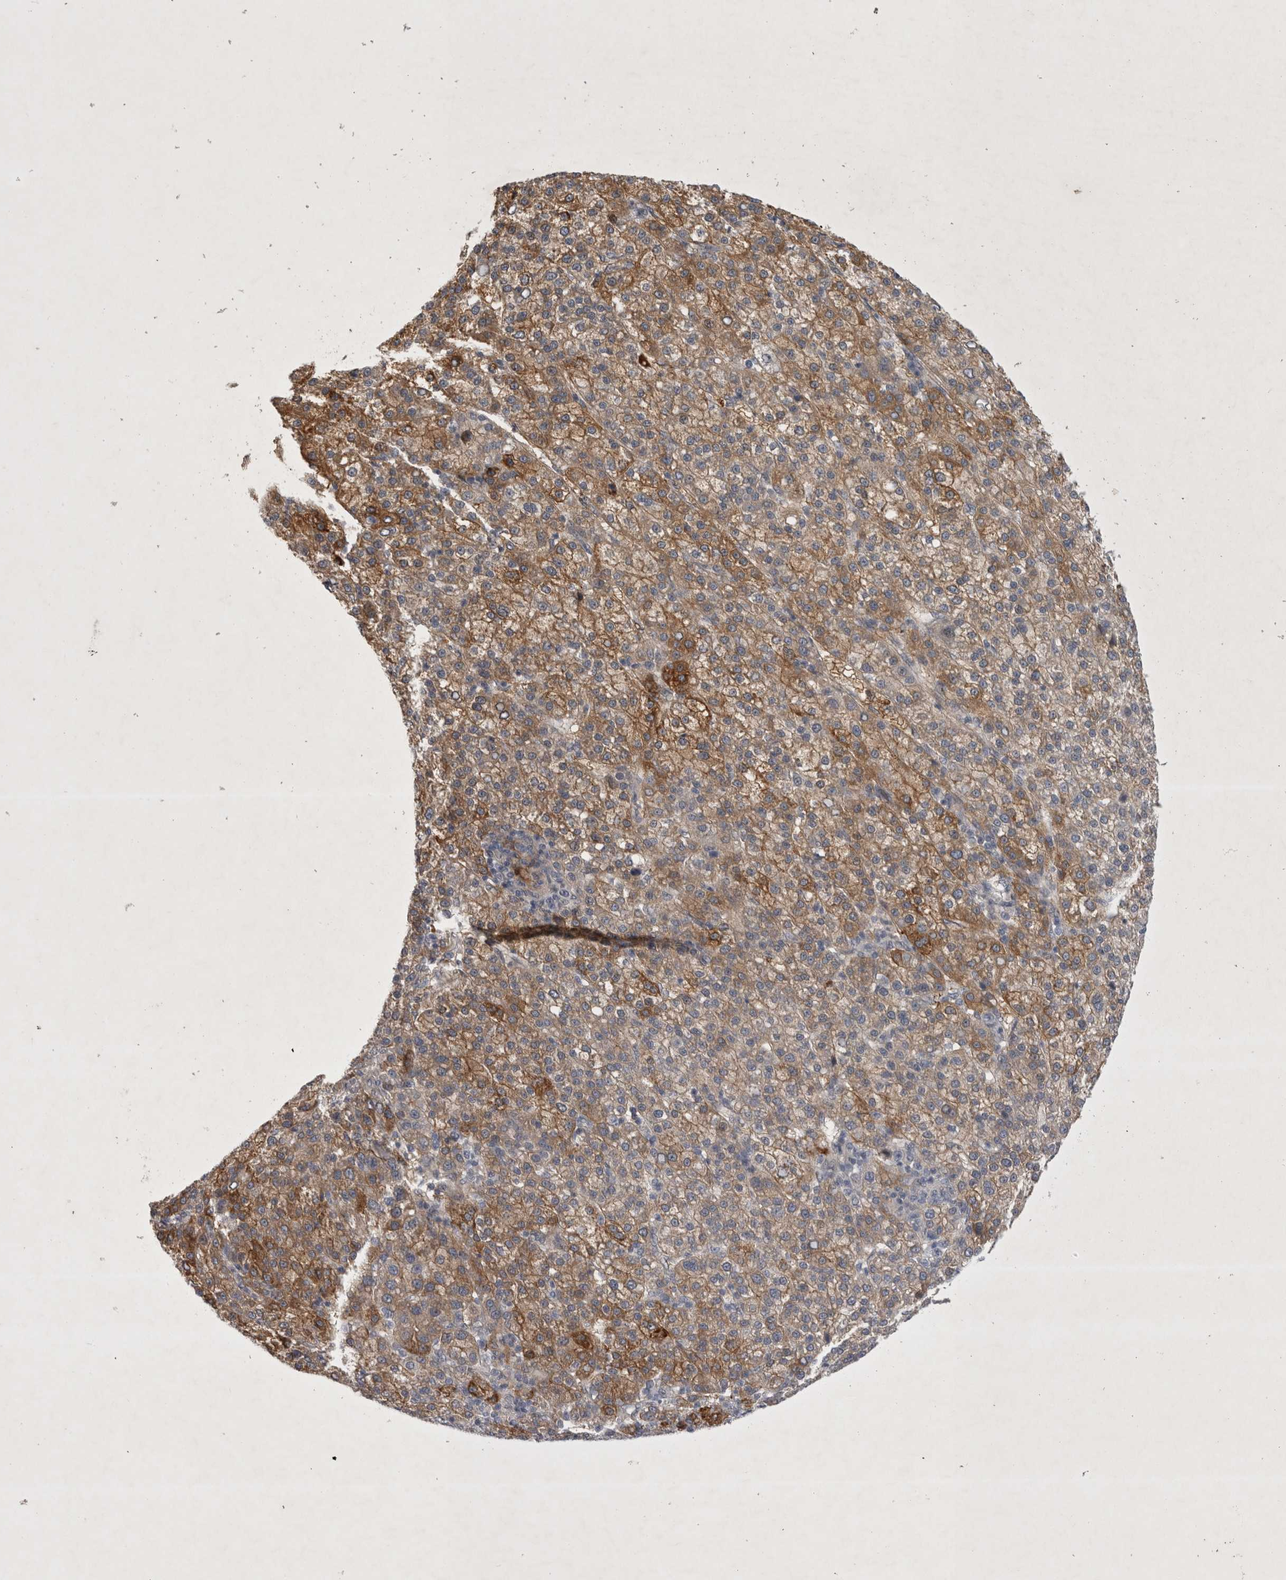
{"staining": {"intensity": "moderate", "quantity": ">75%", "location": "cytoplasmic/membranous"}, "tissue": "liver cancer", "cell_type": "Tumor cells", "image_type": "cancer", "snomed": [{"axis": "morphology", "description": "Carcinoma, Hepatocellular, NOS"}, {"axis": "topography", "description": "Liver"}], "caption": "A photomicrograph of hepatocellular carcinoma (liver) stained for a protein demonstrates moderate cytoplasmic/membranous brown staining in tumor cells.", "gene": "PARP11", "patient": {"sex": "female", "age": 58}}